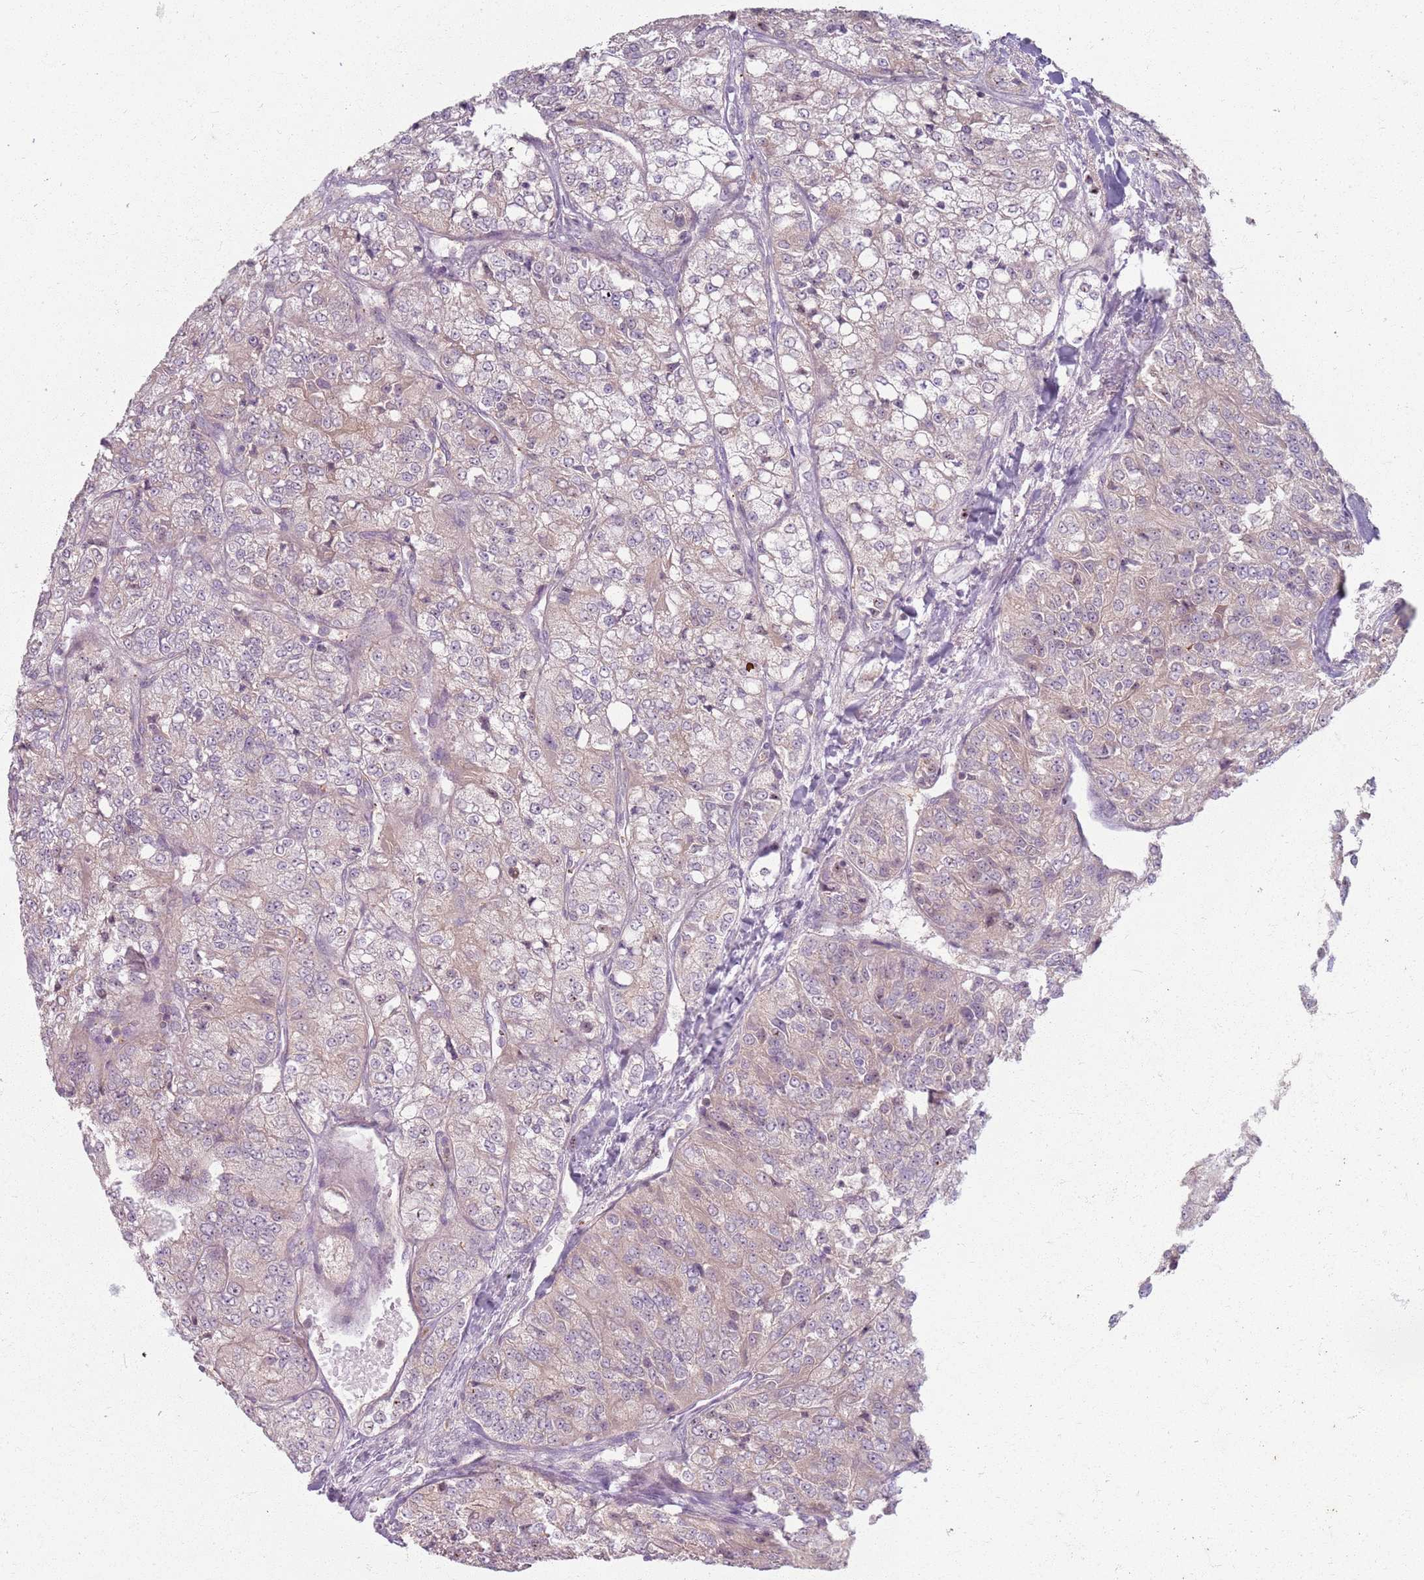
{"staining": {"intensity": "weak", "quantity": "25%-75%", "location": "cytoplasmic/membranous"}, "tissue": "renal cancer", "cell_type": "Tumor cells", "image_type": "cancer", "snomed": [{"axis": "morphology", "description": "Adenocarcinoma, NOS"}, {"axis": "topography", "description": "Kidney"}], "caption": "Weak cytoplasmic/membranous protein positivity is seen in approximately 25%-75% of tumor cells in renal cancer (adenocarcinoma). The staining was performed using DAB (3,3'-diaminobenzidine), with brown indicating positive protein expression. Nuclei are stained blue with hematoxylin.", "gene": "ZDHHC2", "patient": {"sex": "female", "age": 63}}